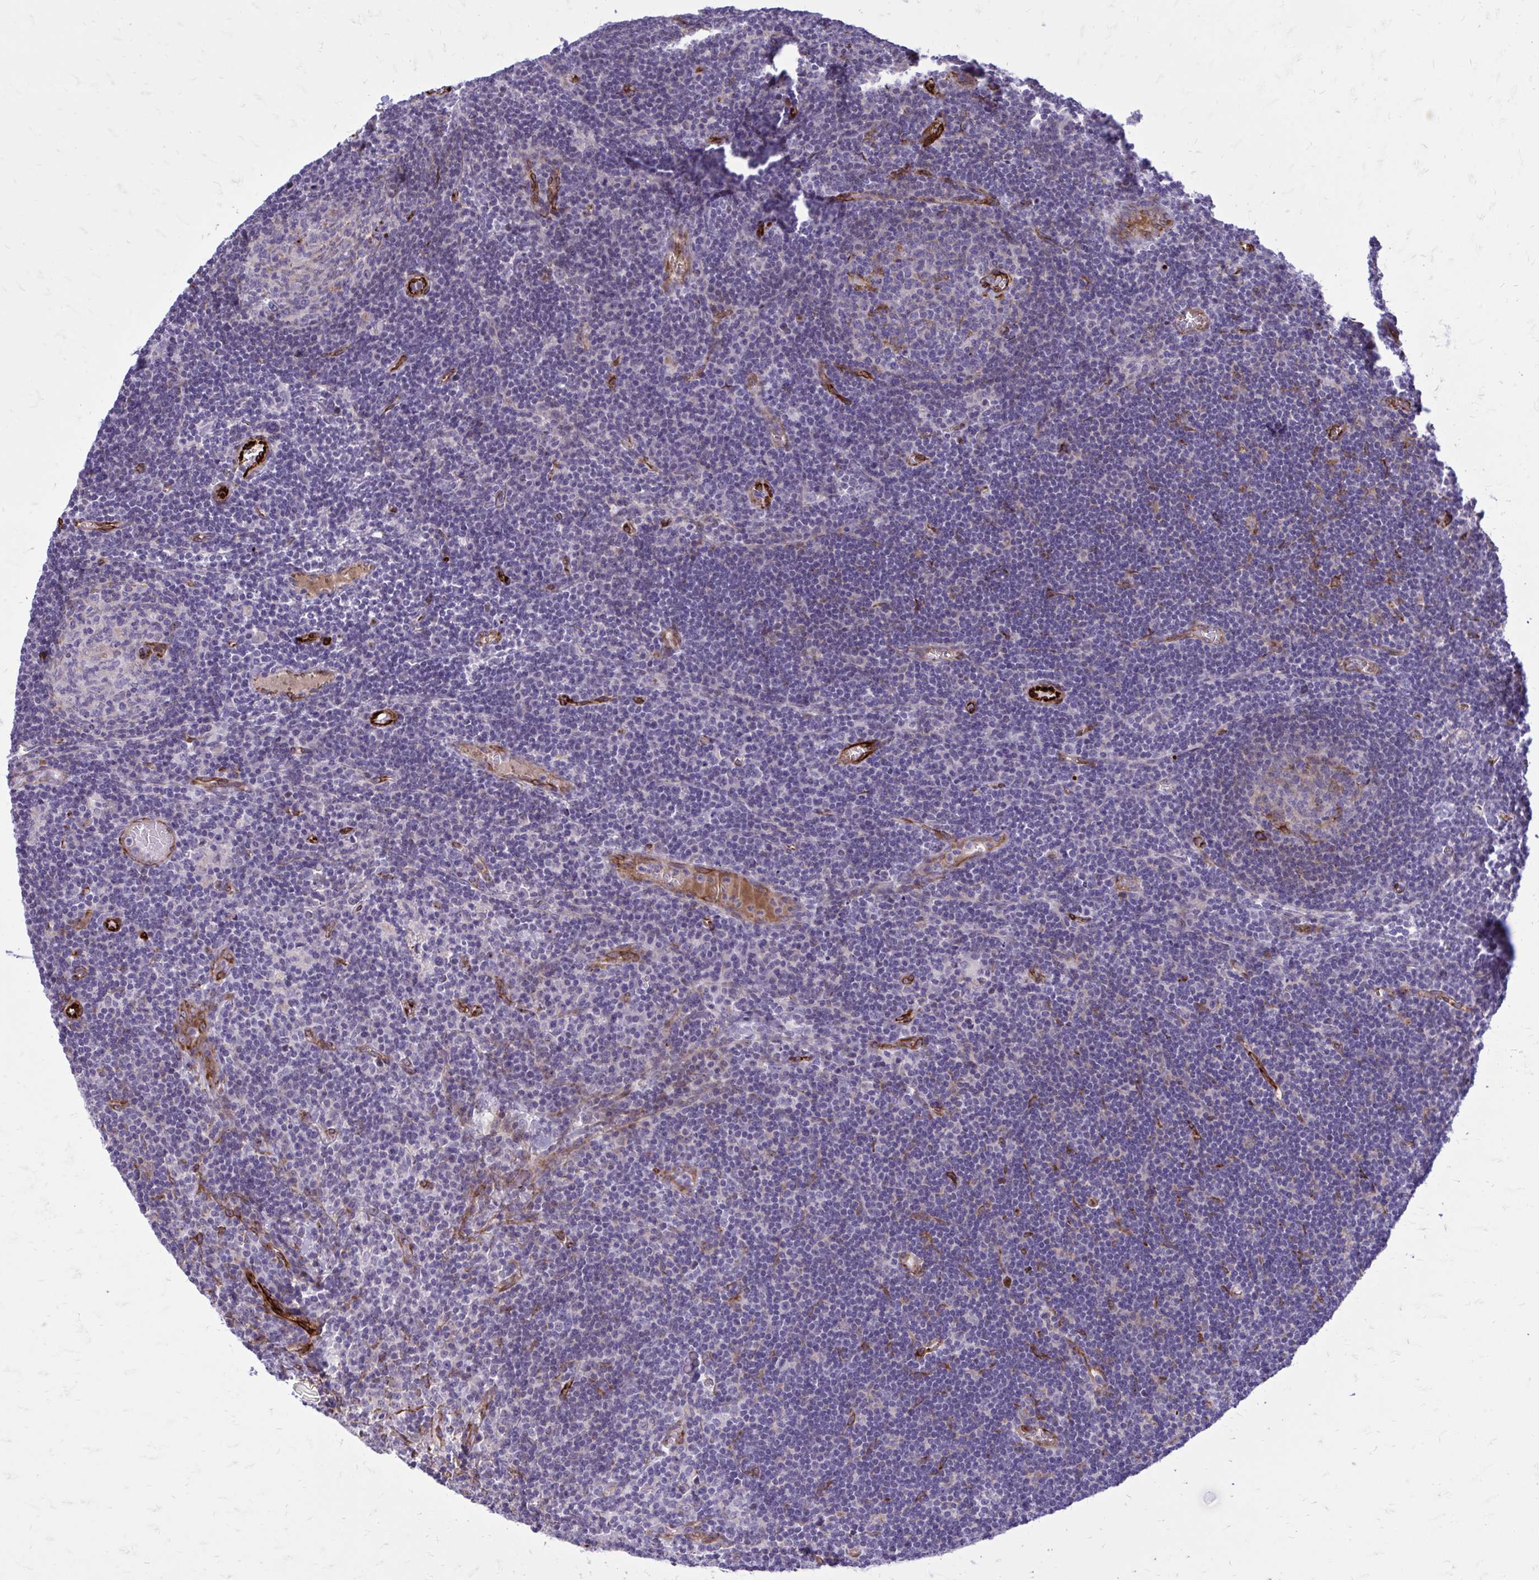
{"staining": {"intensity": "negative", "quantity": "none", "location": "none"}, "tissue": "lymph node", "cell_type": "Germinal center cells", "image_type": "normal", "snomed": [{"axis": "morphology", "description": "Normal tissue, NOS"}, {"axis": "topography", "description": "Lymph node"}], "caption": "Protein analysis of normal lymph node reveals no significant expression in germinal center cells.", "gene": "BEND5", "patient": {"sex": "male", "age": 67}}